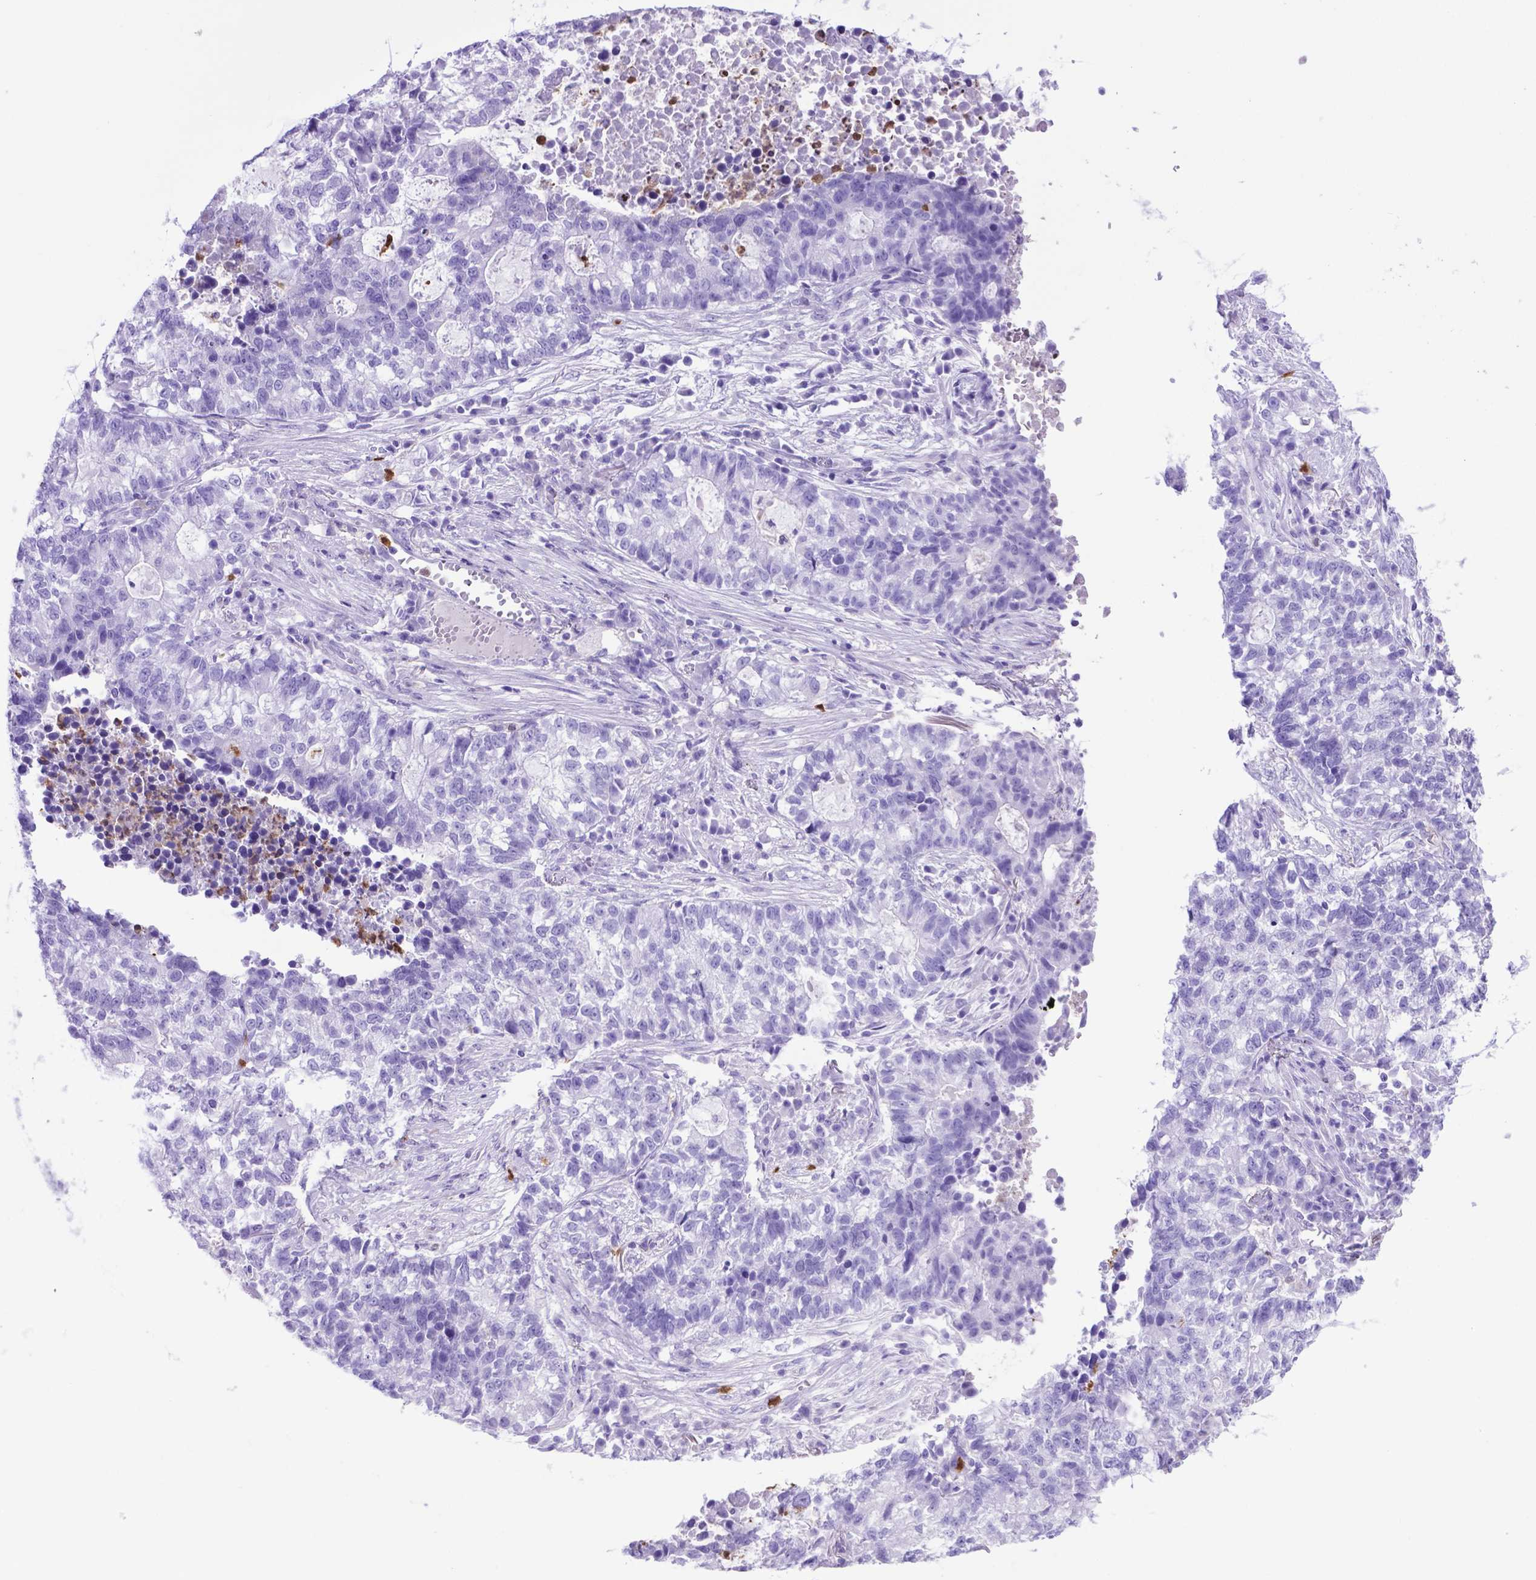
{"staining": {"intensity": "negative", "quantity": "none", "location": "none"}, "tissue": "lung cancer", "cell_type": "Tumor cells", "image_type": "cancer", "snomed": [{"axis": "morphology", "description": "Adenocarcinoma, NOS"}, {"axis": "topography", "description": "Lung"}], "caption": "DAB (3,3'-diaminobenzidine) immunohistochemical staining of human lung adenocarcinoma exhibits no significant expression in tumor cells. Brightfield microscopy of immunohistochemistry (IHC) stained with DAB (3,3'-diaminobenzidine) (brown) and hematoxylin (blue), captured at high magnification.", "gene": "LZTR1", "patient": {"sex": "male", "age": 57}}